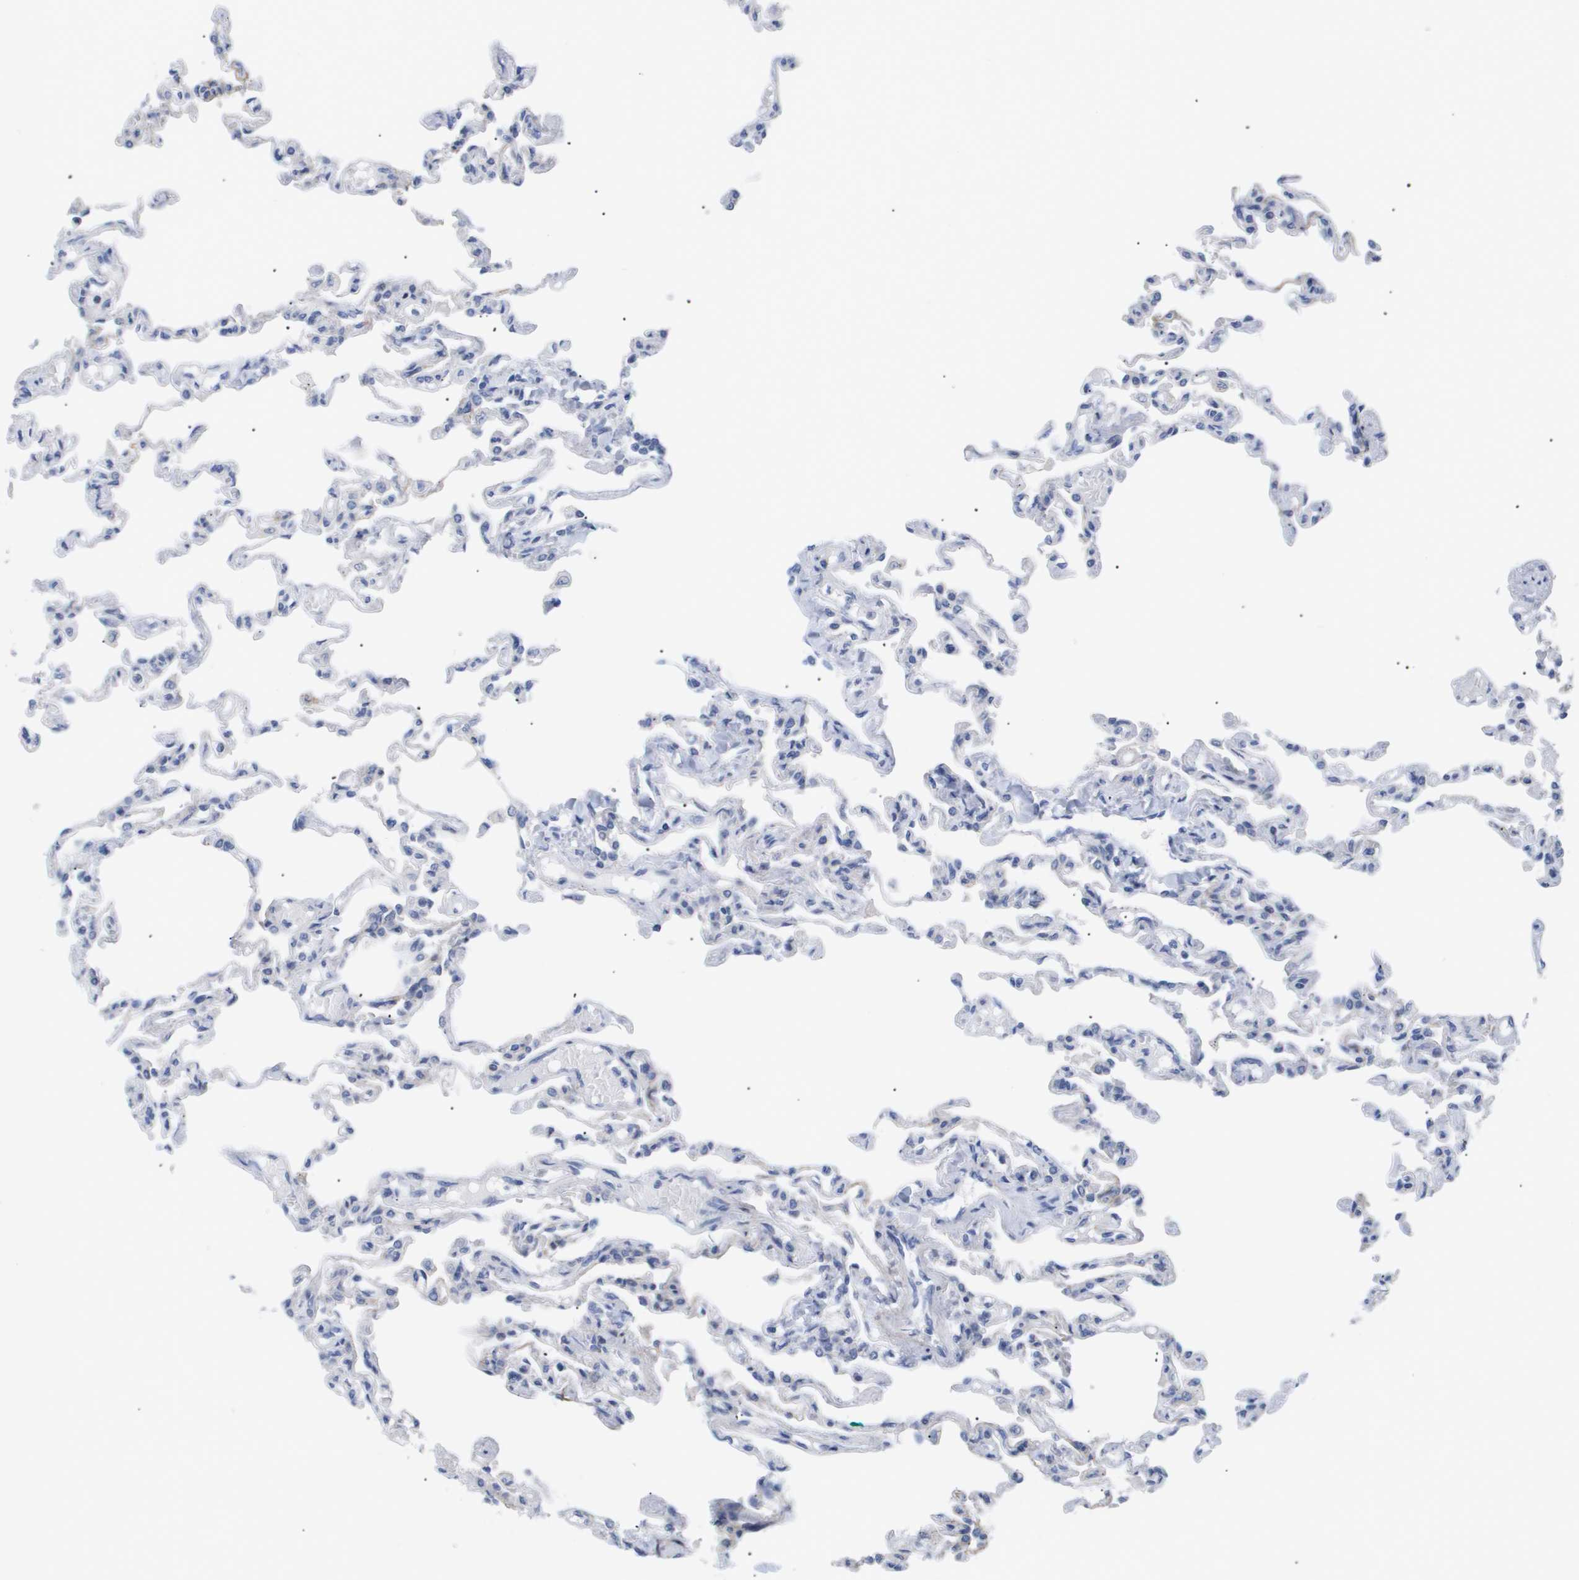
{"staining": {"intensity": "negative", "quantity": "none", "location": "none"}, "tissue": "lung", "cell_type": "Alveolar cells", "image_type": "normal", "snomed": [{"axis": "morphology", "description": "Normal tissue, NOS"}, {"axis": "topography", "description": "Lung"}], "caption": "There is no significant expression in alveolar cells of lung. Nuclei are stained in blue.", "gene": "CAV3", "patient": {"sex": "male", "age": 21}}